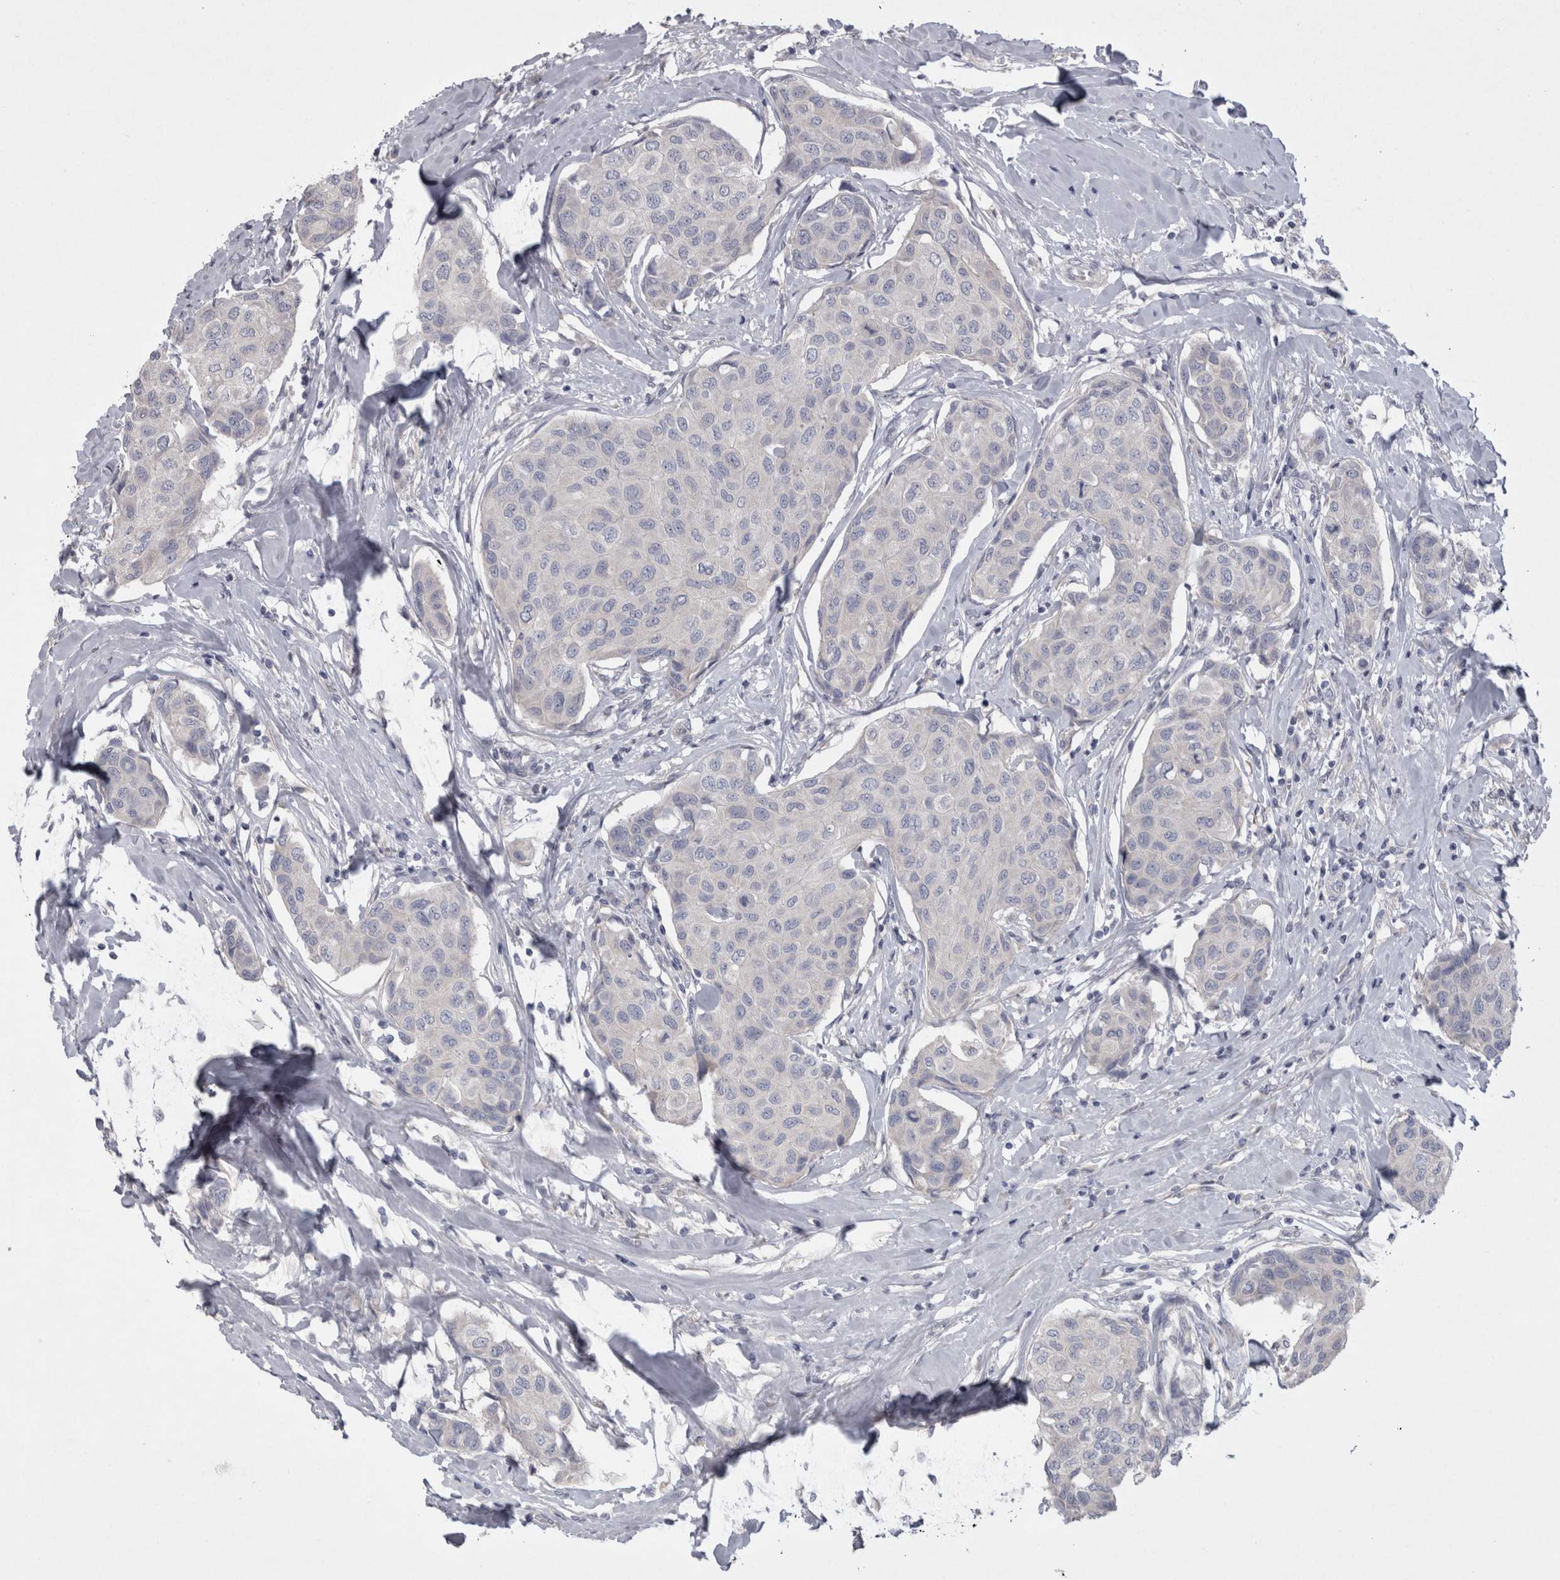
{"staining": {"intensity": "negative", "quantity": "none", "location": "none"}, "tissue": "breast cancer", "cell_type": "Tumor cells", "image_type": "cancer", "snomed": [{"axis": "morphology", "description": "Duct carcinoma"}, {"axis": "topography", "description": "Breast"}], "caption": "Histopathology image shows no protein staining in tumor cells of invasive ductal carcinoma (breast) tissue.", "gene": "LRRC40", "patient": {"sex": "female", "age": 80}}